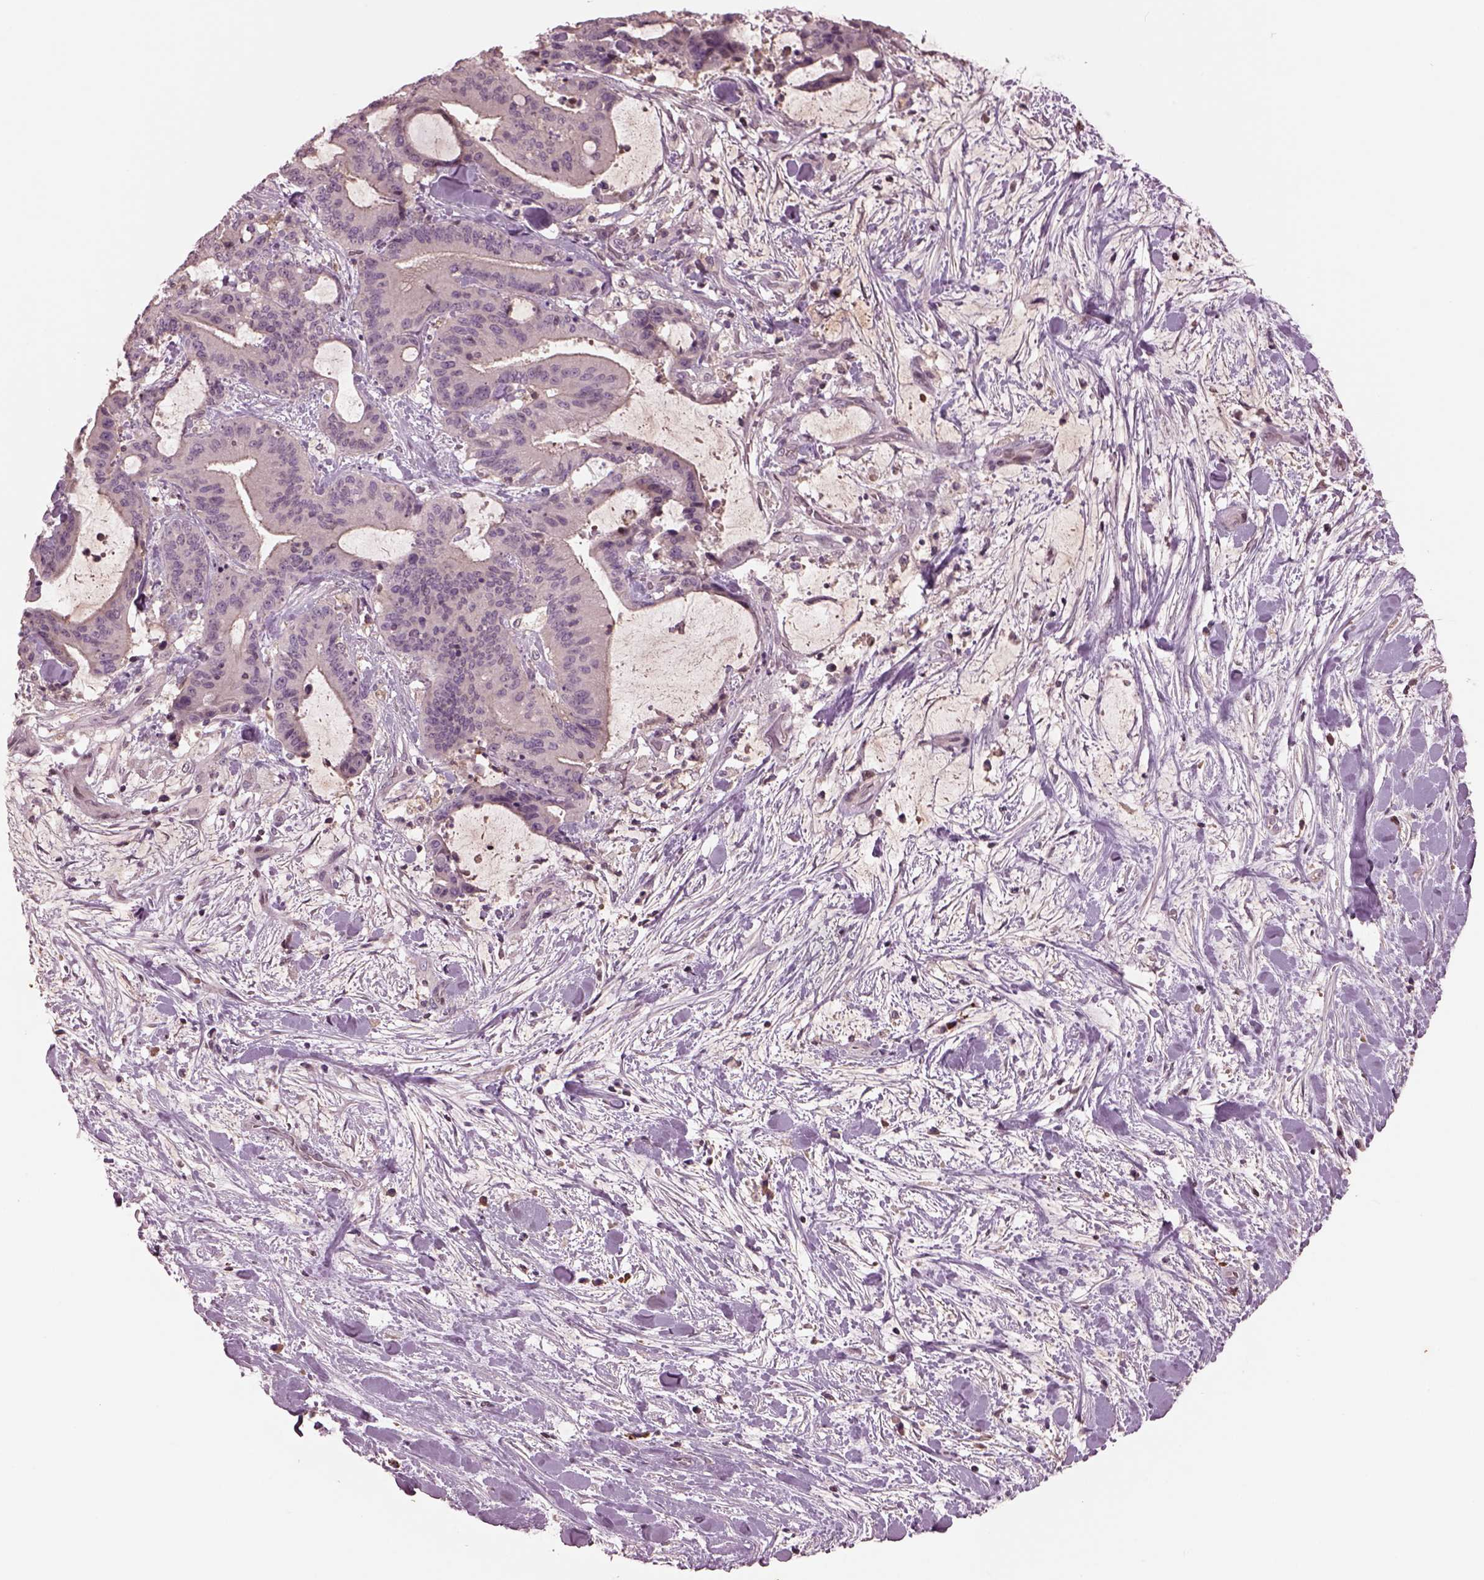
{"staining": {"intensity": "negative", "quantity": "none", "location": "none"}, "tissue": "liver cancer", "cell_type": "Tumor cells", "image_type": "cancer", "snomed": [{"axis": "morphology", "description": "Cholangiocarcinoma"}, {"axis": "topography", "description": "Liver"}], "caption": "Protein analysis of liver cancer exhibits no significant expression in tumor cells. (DAB immunohistochemistry visualized using brightfield microscopy, high magnification).", "gene": "PTX4", "patient": {"sex": "female", "age": 73}}